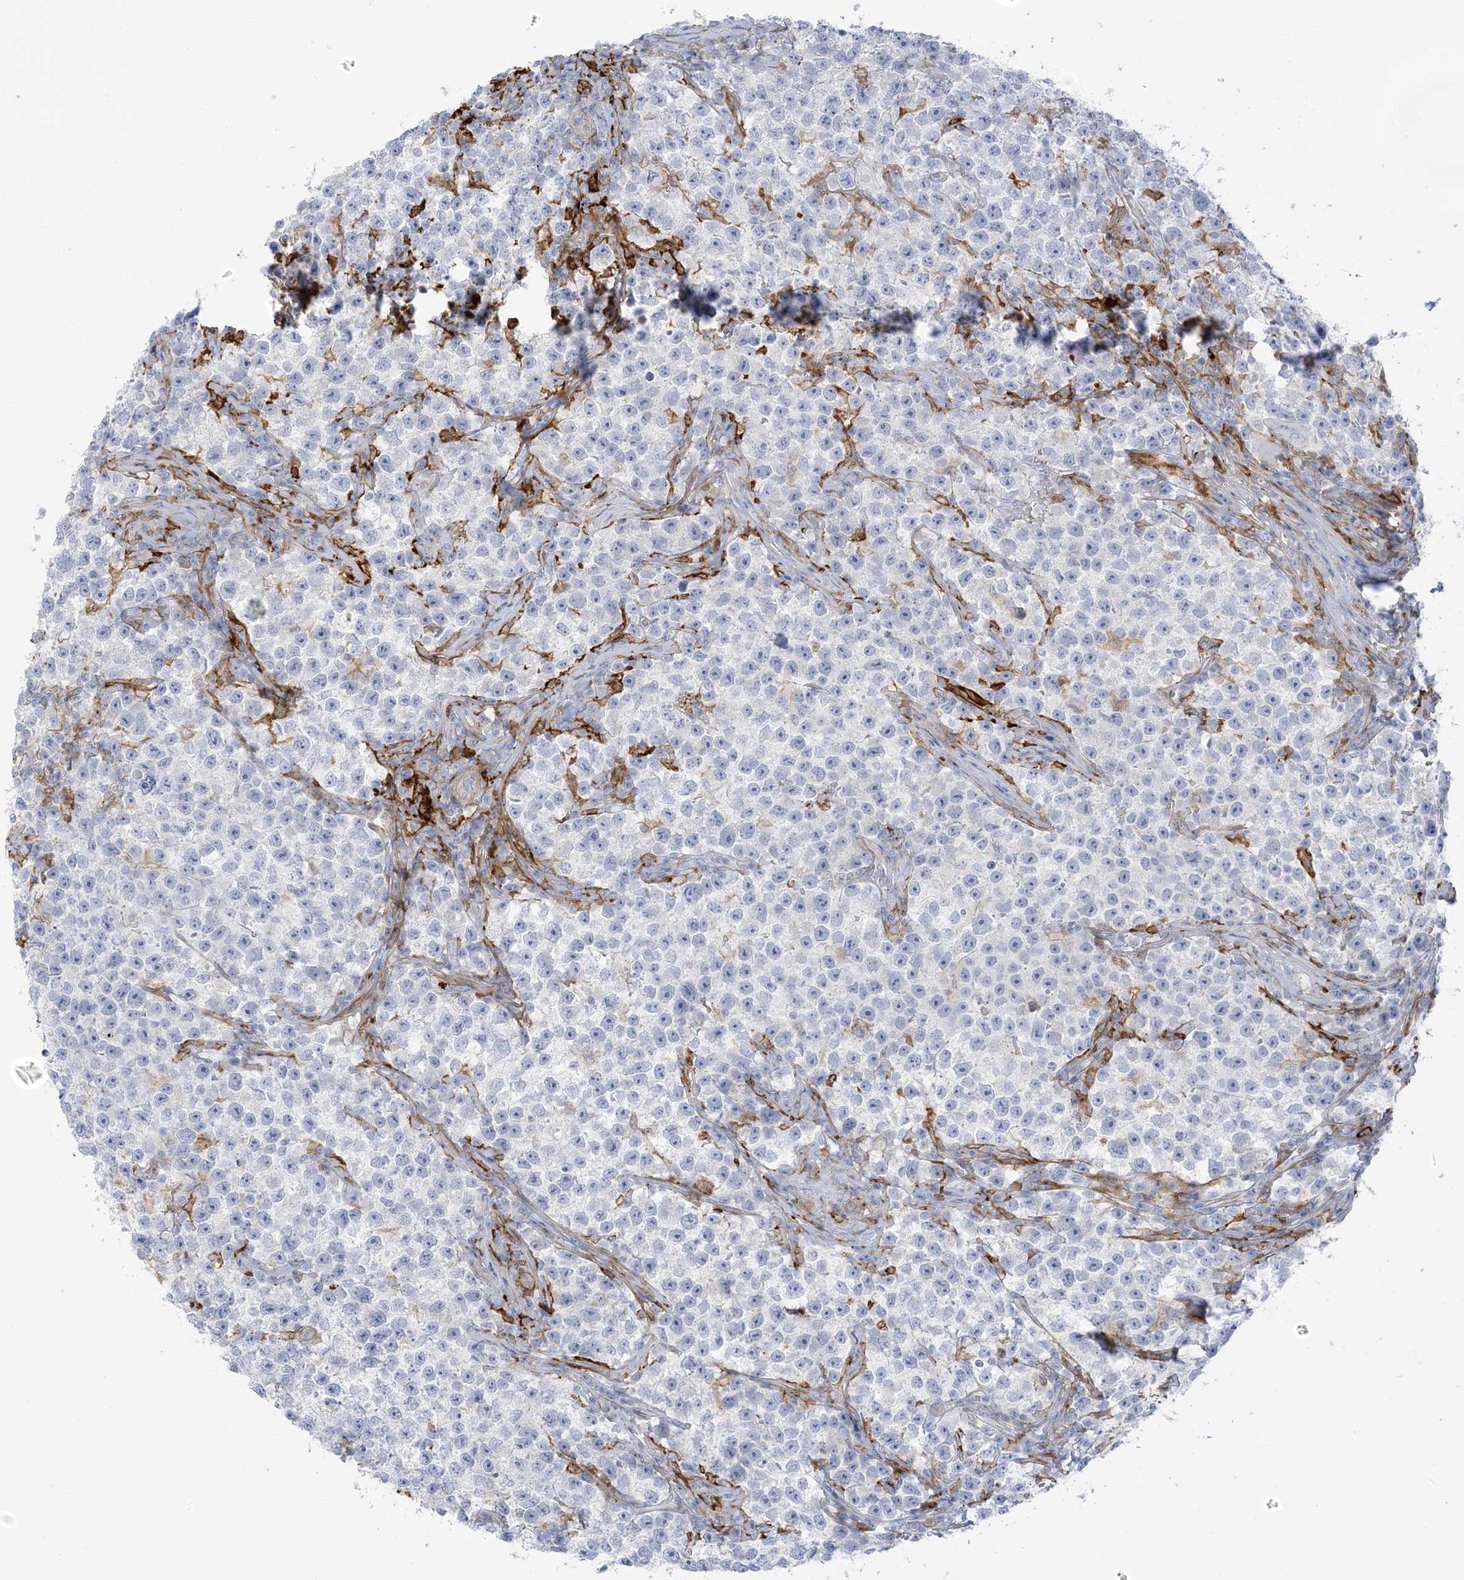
{"staining": {"intensity": "negative", "quantity": "none", "location": "none"}, "tissue": "testis cancer", "cell_type": "Tumor cells", "image_type": "cancer", "snomed": [{"axis": "morphology", "description": "Seminoma, NOS"}, {"axis": "topography", "description": "Testis"}], "caption": "Testis cancer was stained to show a protein in brown. There is no significant staining in tumor cells.", "gene": "ICMT", "patient": {"sex": "male", "age": 22}}